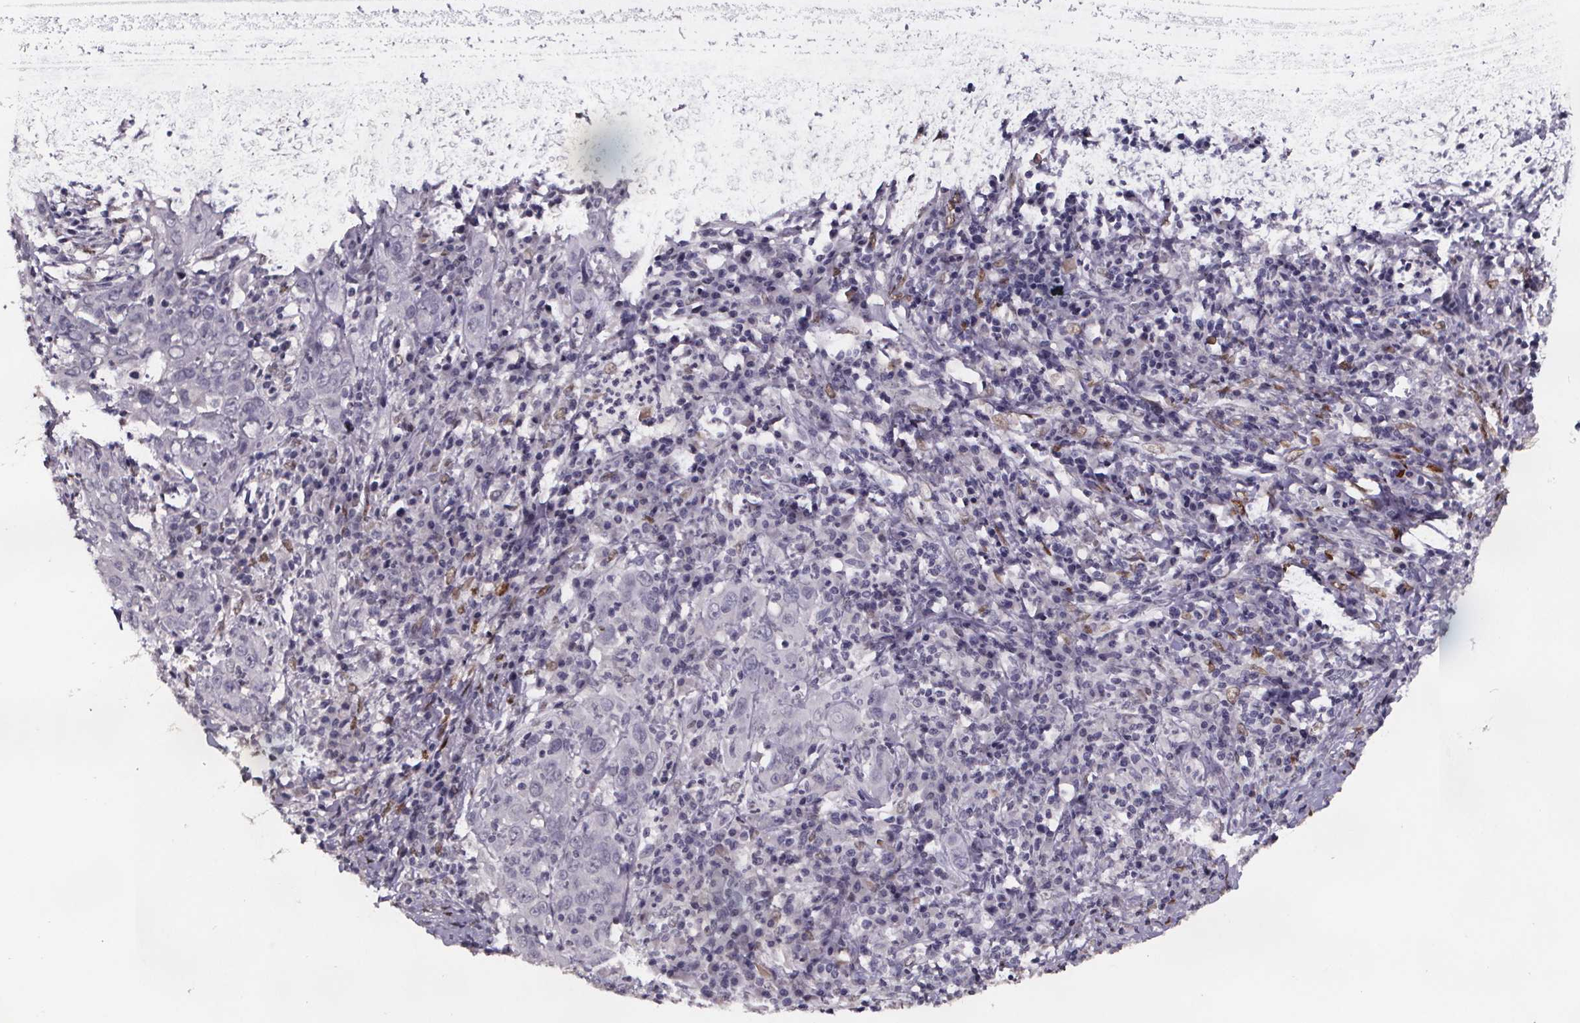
{"staining": {"intensity": "negative", "quantity": "none", "location": "none"}, "tissue": "cervical cancer", "cell_type": "Tumor cells", "image_type": "cancer", "snomed": [{"axis": "morphology", "description": "Squamous cell carcinoma, NOS"}, {"axis": "topography", "description": "Cervix"}], "caption": "High power microscopy histopathology image of an immunohistochemistry (IHC) image of squamous cell carcinoma (cervical), revealing no significant staining in tumor cells. (DAB IHC, high magnification).", "gene": "AR", "patient": {"sex": "female", "age": 46}}